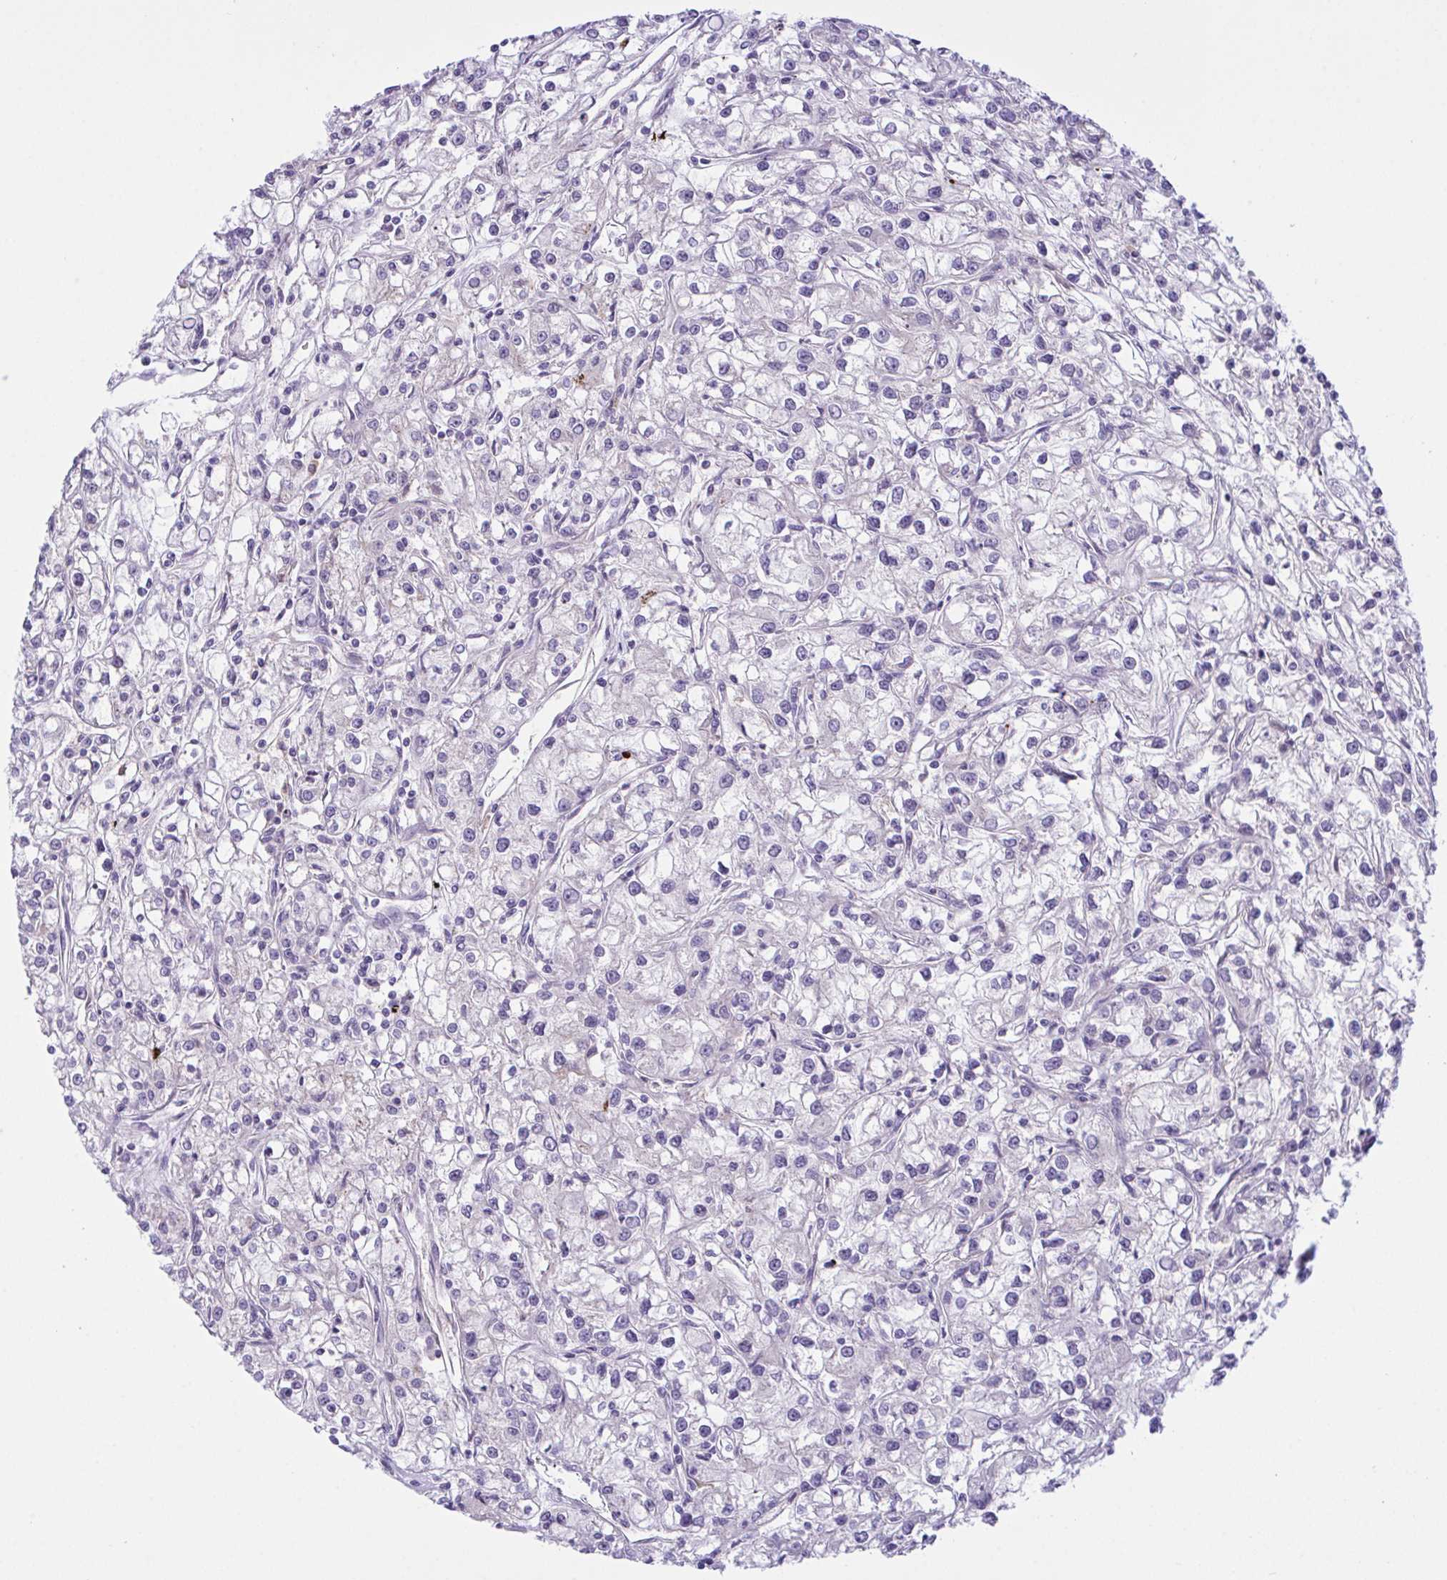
{"staining": {"intensity": "negative", "quantity": "none", "location": "none"}, "tissue": "renal cancer", "cell_type": "Tumor cells", "image_type": "cancer", "snomed": [{"axis": "morphology", "description": "Adenocarcinoma, NOS"}, {"axis": "topography", "description": "Kidney"}], "caption": "Protein analysis of renal cancer shows no significant expression in tumor cells.", "gene": "SYNPO2L", "patient": {"sex": "female", "age": 59}}